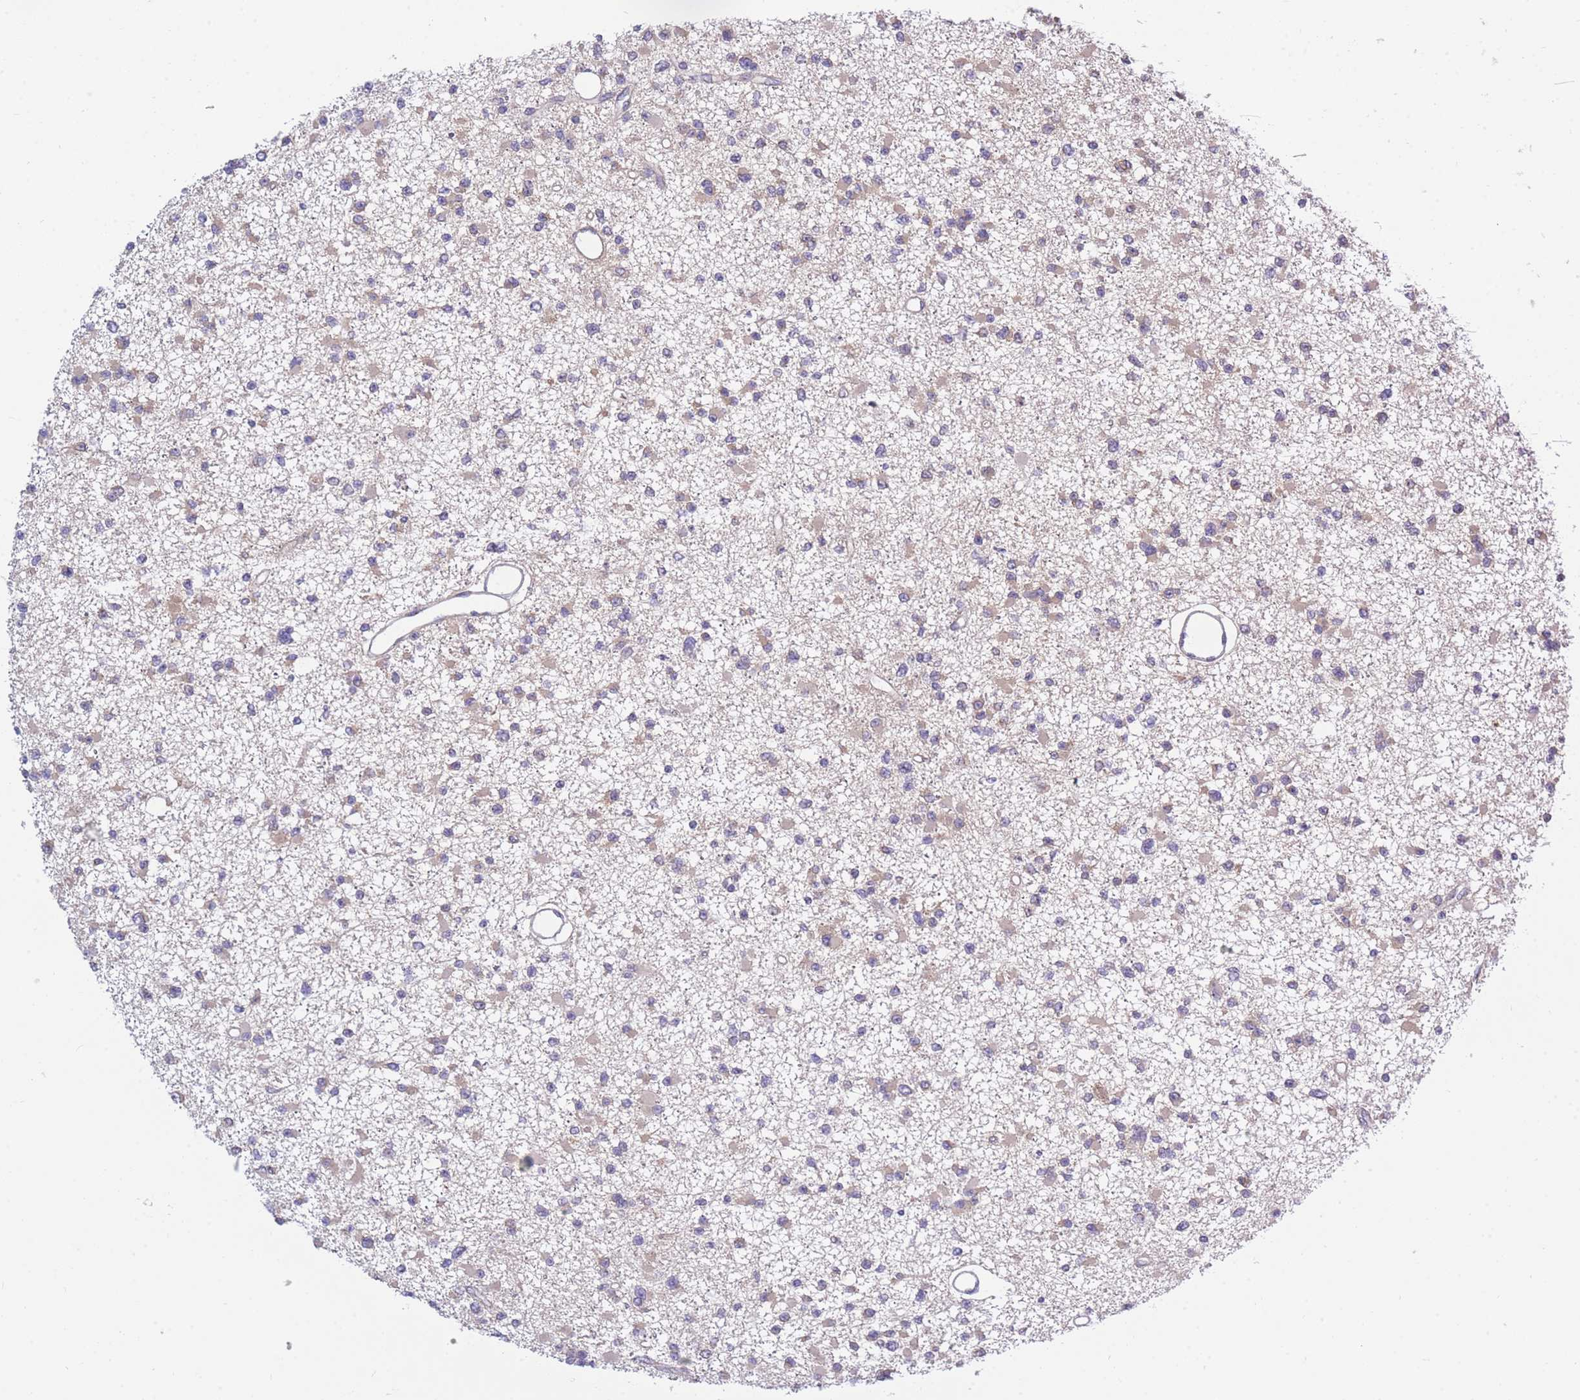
{"staining": {"intensity": "negative", "quantity": "none", "location": "none"}, "tissue": "glioma", "cell_type": "Tumor cells", "image_type": "cancer", "snomed": [{"axis": "morphology", "description": "Glioma, malignant, Low grade"}, {"axis": "topography", "description": "Brain"}], "caption": "High power microscopy image of an immunohistochemistry (IHC) micrograph of glioma, revealing no significant positivity in tumor cells.", "gene": "COPG2", "patient": {"sex": "female", "age": 22}}